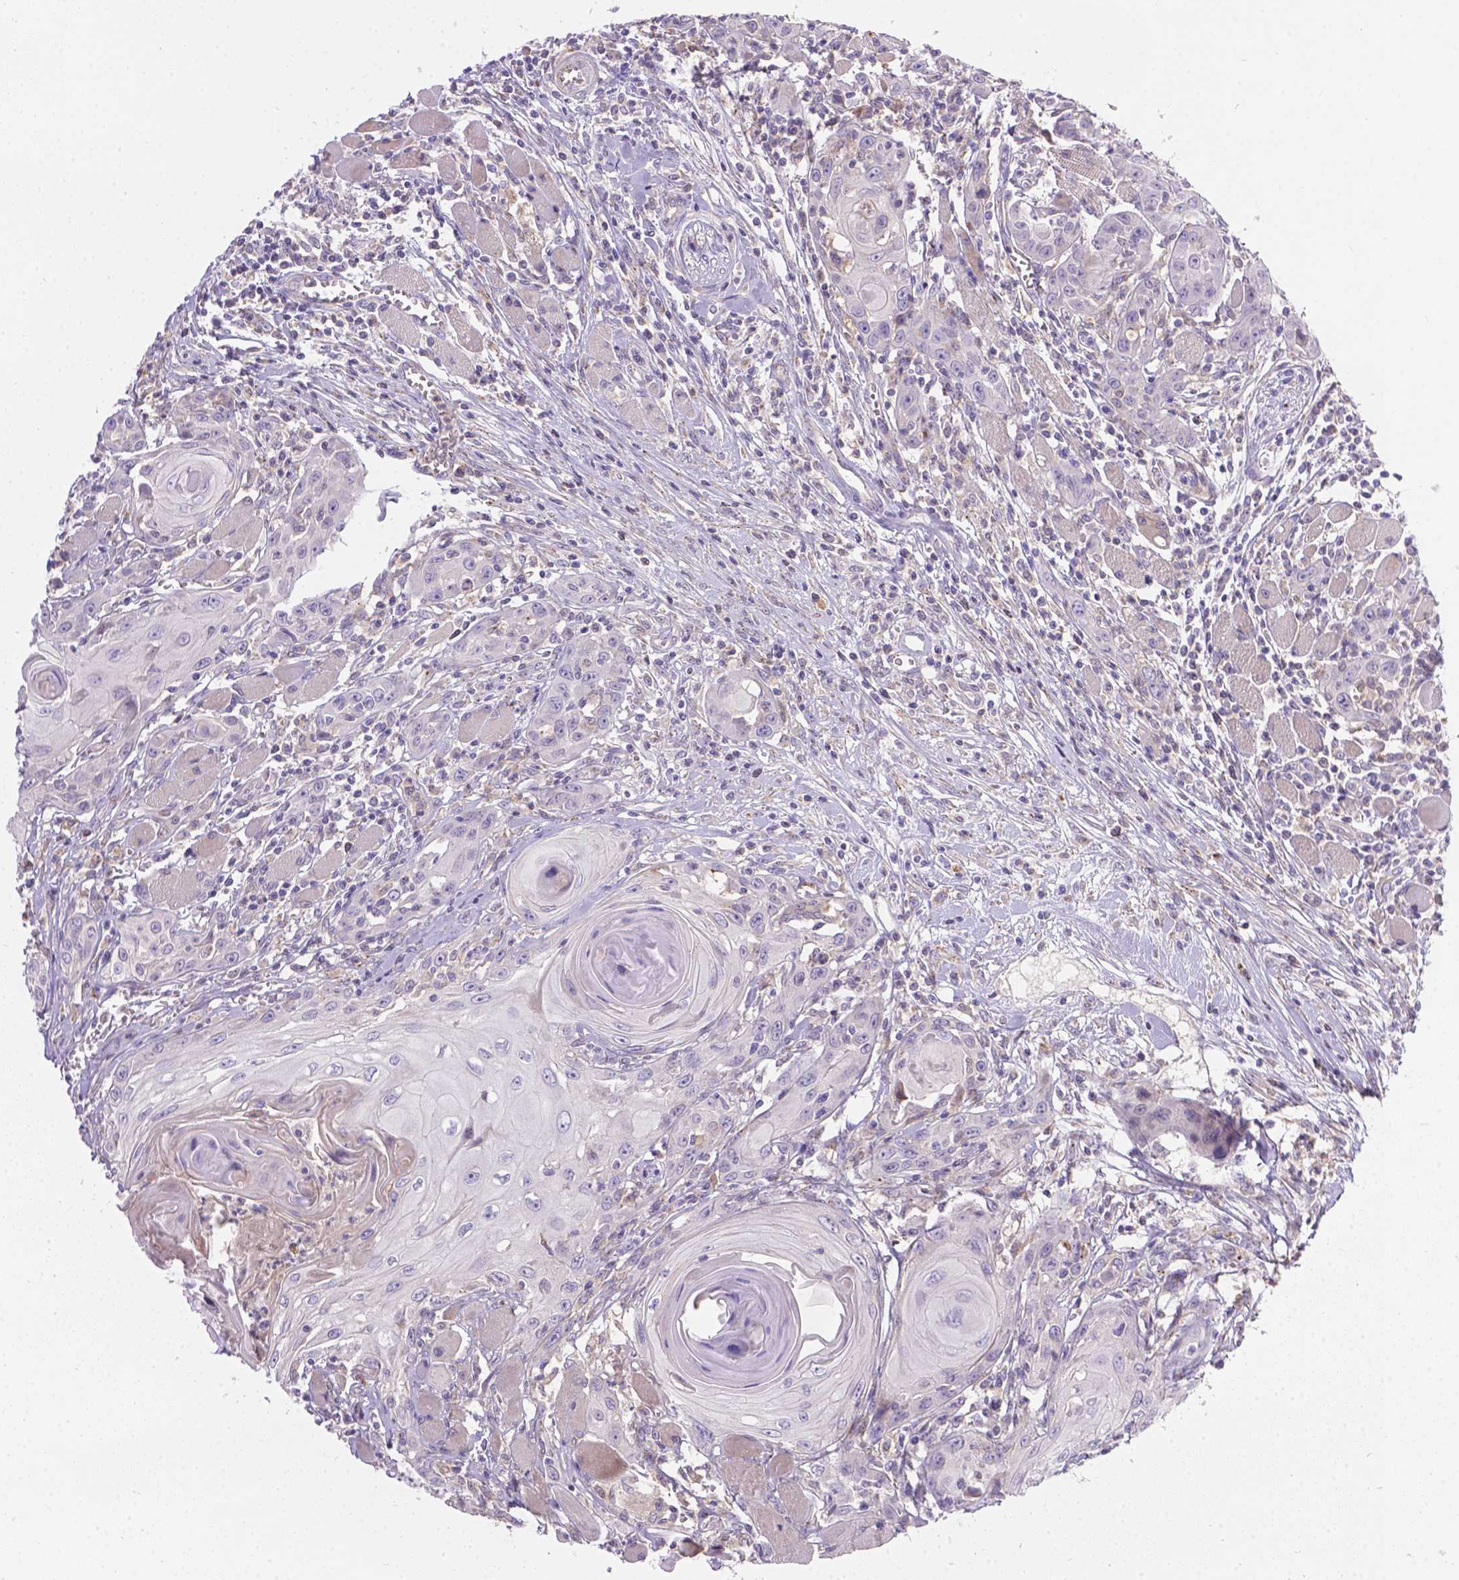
{"staining": {"intensity": "negative", "quantity": "none", "location": "none"}, "tissue": "head and neck cancer", "cell_type": "Tumor cells", "image_type": "cancer", "snomed": [{"axis": "morphology", "description": "Squamous cell carcinoma, NOS"}, {"axis": "topography", "description": "Head-Neck"}], "caption": "DAB (3,3'-diaminobenzidine) immunohistochemical staining of human head and neck cancer demonstrates no significant staining in tumor cells.", "gene": "TM4SF18", "patient": {"sex": "female", "age": 80}}